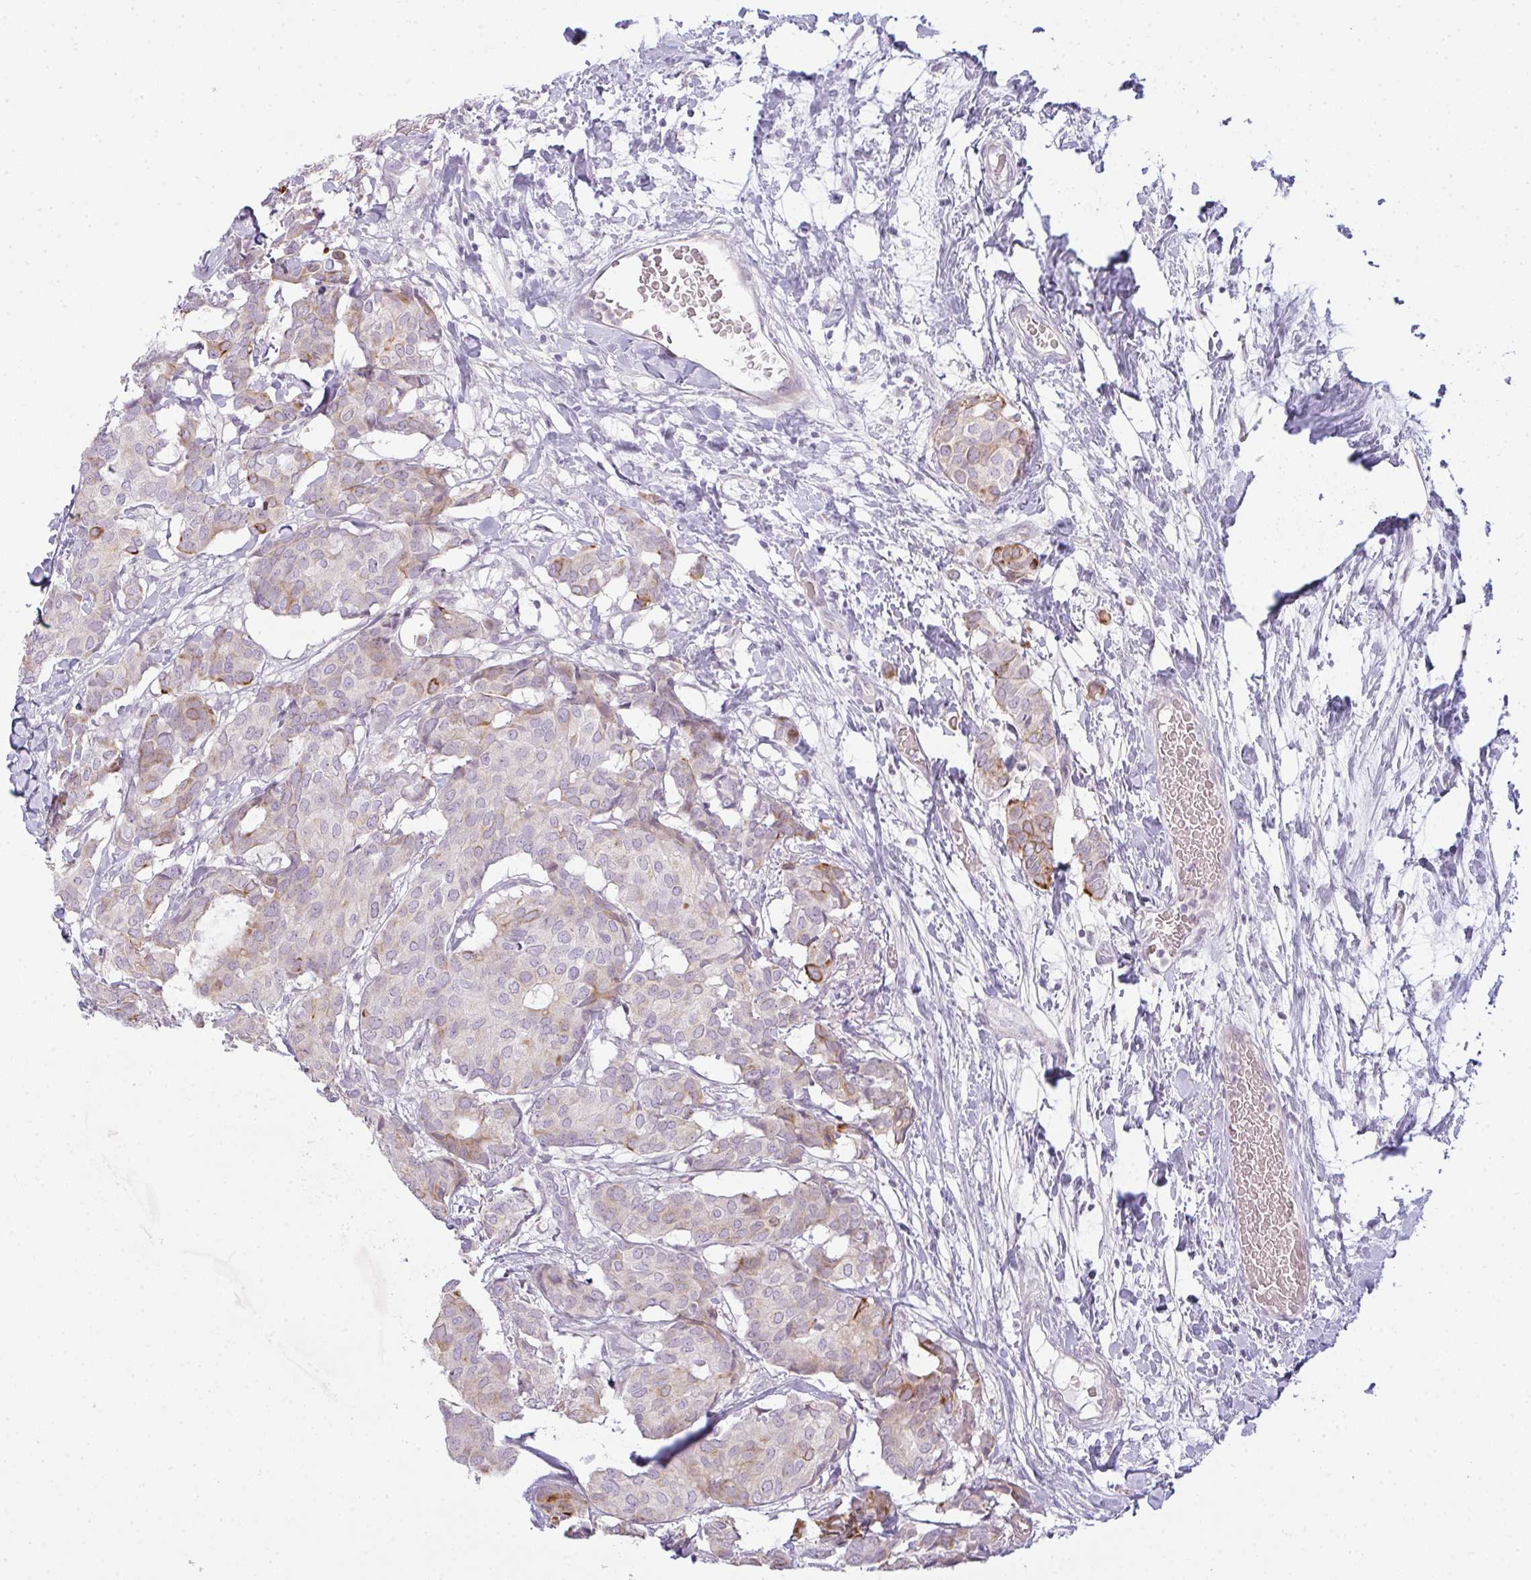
{"staining": {"intensity": "strong", "quantity": "<25%", "location": "cytoplasmic/membranous"}, "tissue": "breast cancer", "cell_type": "Tumor cells", "image_type": "cancer", "snomed": [{"axis": "morphology", "description": "Duct carcinoma"}, {"axis": "topography", "description": "Breast"}], "caption": "This is an image of immunohistochemistry (IHC) staining of intraductal carcinoma (breast), which shows strong expression in the cytoplasmic/membranous of tumor cells.", "gene": "SIRPB2", "patient": {"sex": "female", "age": 75}}